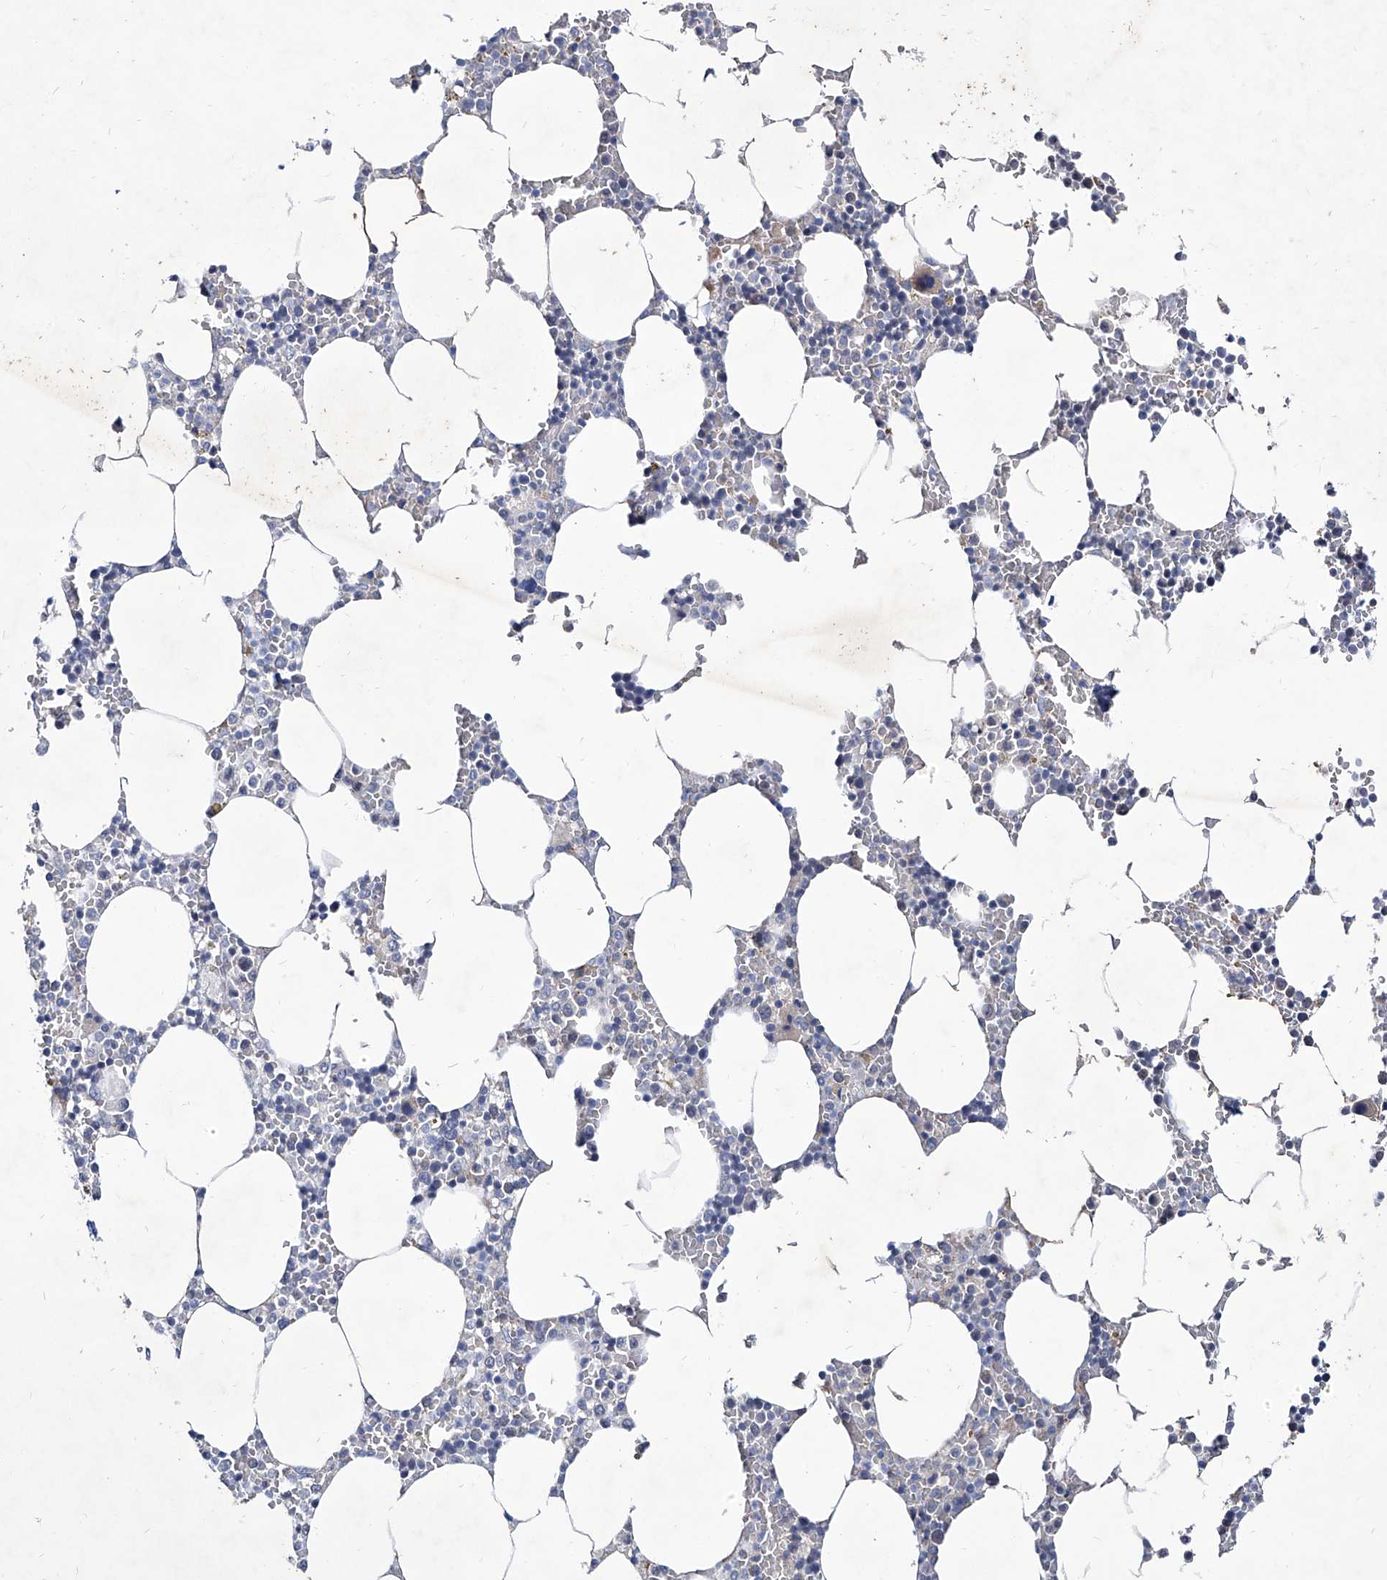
{"staining": {"intensity": "negative", "quantity": "none", "location": "none"}, "tissue": "bone marrow", "cell_type": "Hematopoietic cells", "image_type": "normal", "snomed": [{"axis": "morphology", "description": "Normal tissue, NOS"}, {"axis": "topography", "description": "Bone marrow"}], "caption": "The immunohistochemistry (IHC) micrograph has no significant positivity in hematopoietic cells of bone marrow.", "gene": "KLHL17", "patient": {"sex": "male", "age": 70}}